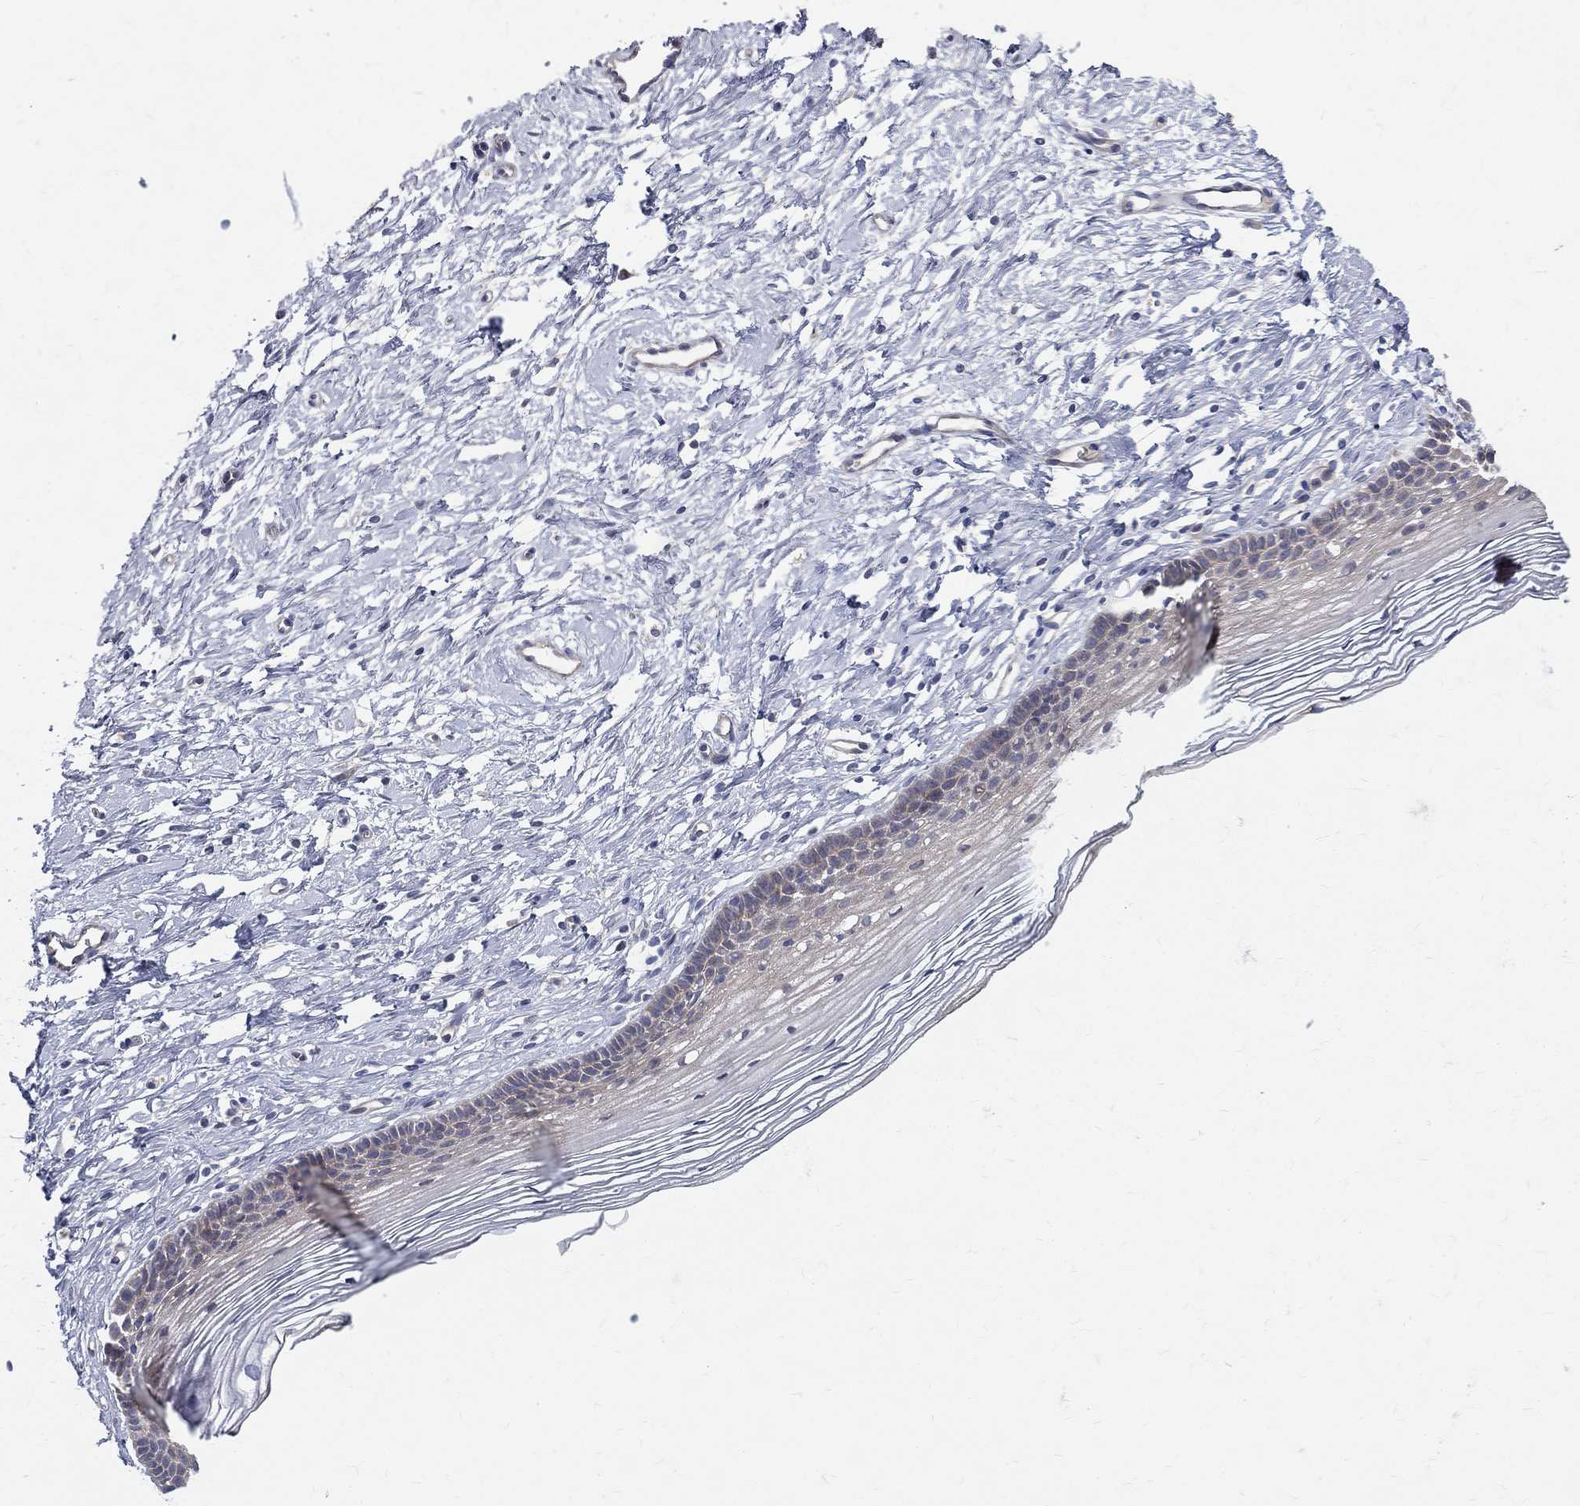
{"staining": {"intensity": "moderate", "quantity": "<25%", "location": "cytoplasmic/membranous"}, "tissue": "cervix", "cell_type": "Glandular cells", "image_type": "normal", "snomed": [{"axis": "morphology", "description": "Normal tissue, NOS"}, {"axis": "topography", "description": "Cervix"}], "caption": "A high-resolution photomicrograph shows immunohistochemistry staining of normal cervix, which displays moderate cytoplasmic/membranous positivity in about <25% of glandular cells. (Brightfield microscopy of DAB IHC at high magnification).", "gene": "POMZP3", "patient": {"sex": "female", "age": 39}}